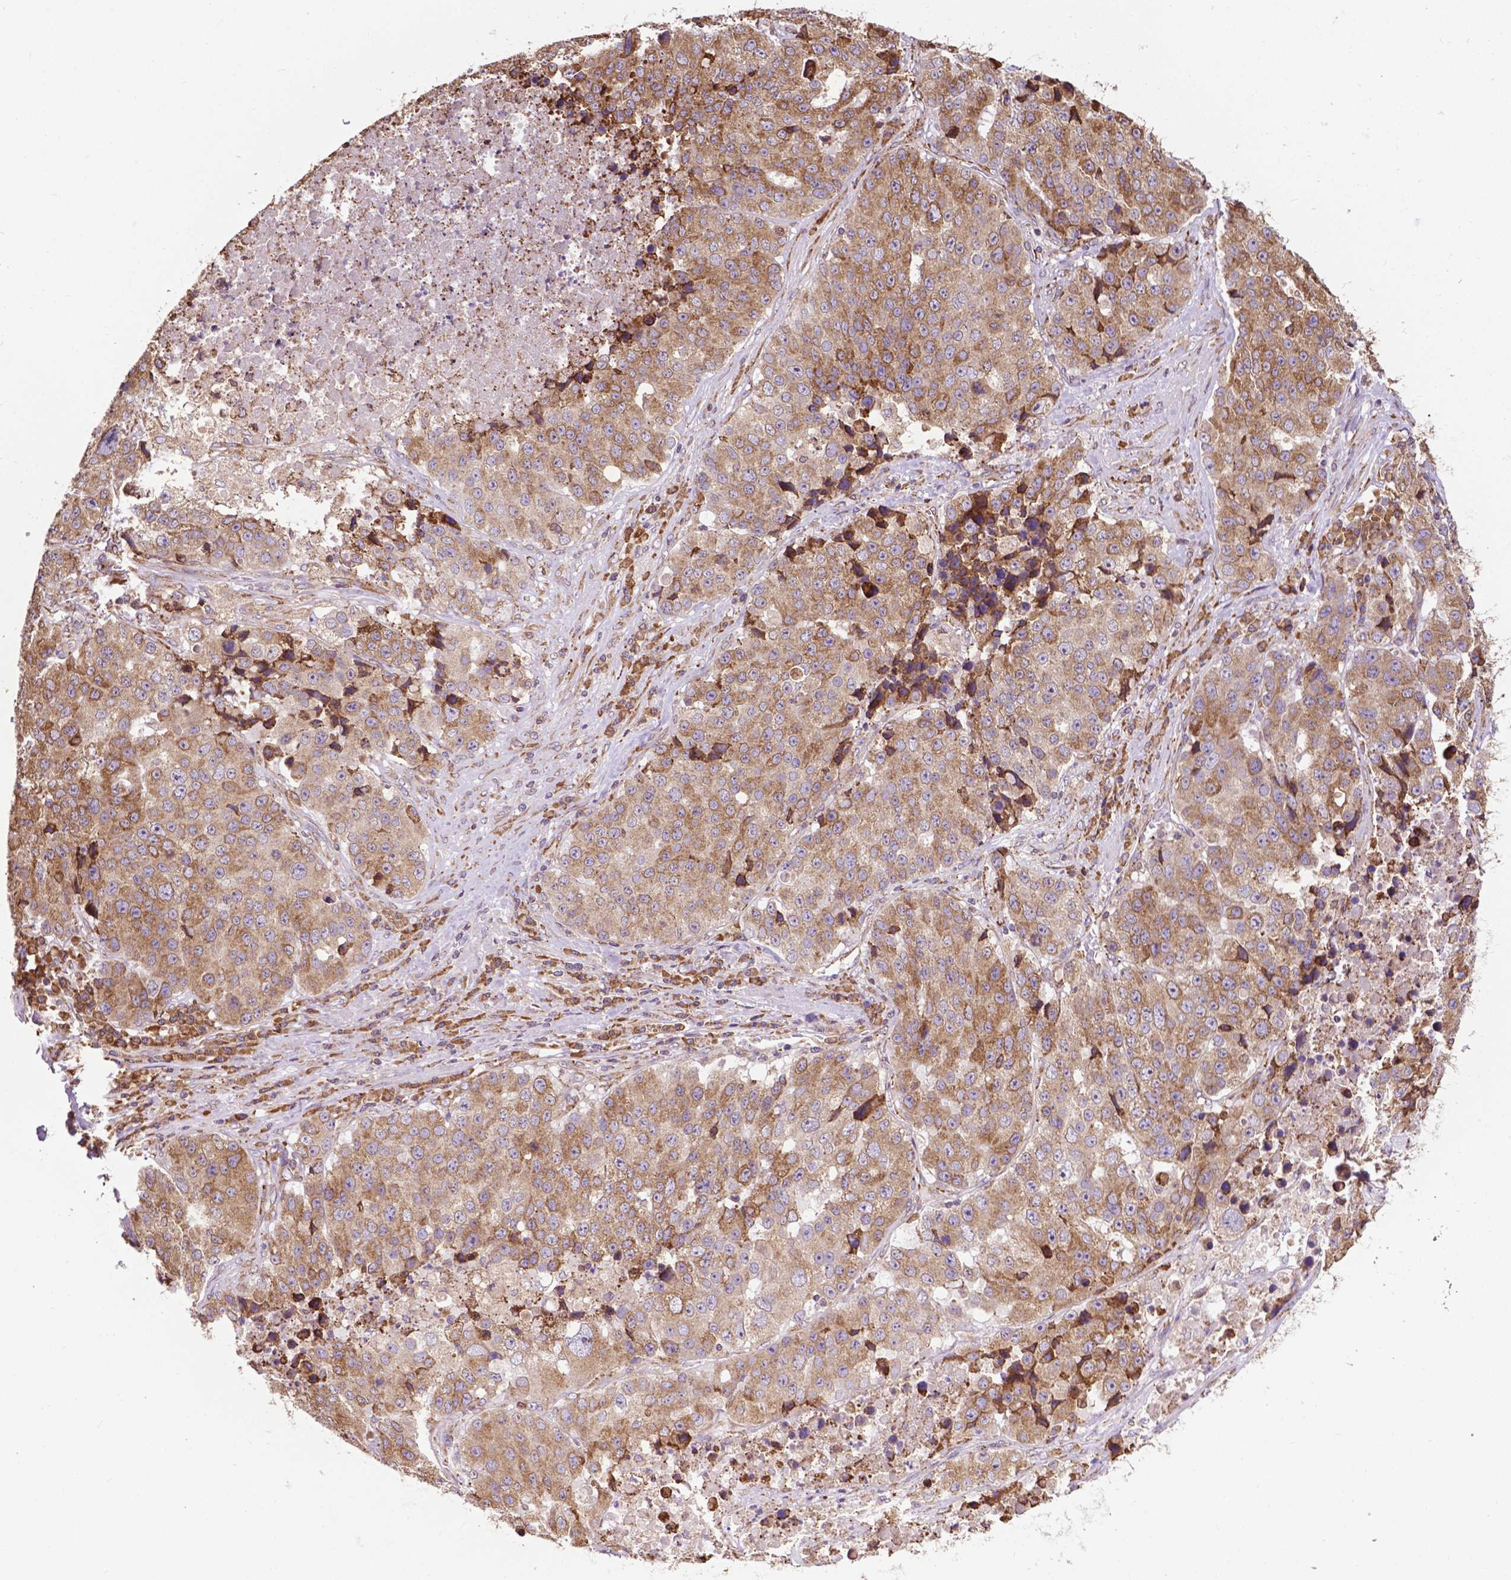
{"staining": {"intensity": "moderate", "quantity": "25%-75%", "location": "cytoplasmic/membranous"}, "tissue": "stomach cancer", "cell_type": "Tumor cells", "image_type": "cancer", "snomed": [{"axis": "morphology", "description": "Adenocarcinoma, NOS"}, {"axis": "topography", "description": "Stomach"}], "caption": "Brown immunohistochemical staining in human stomach cancer (adenocarcinoma) demonstrates moderate cytoplasmic/membranous staining in approximately 25%-75% of tumor cells.", "gene": "GANAB", "patient": {"sex": "male", "age": 71}}